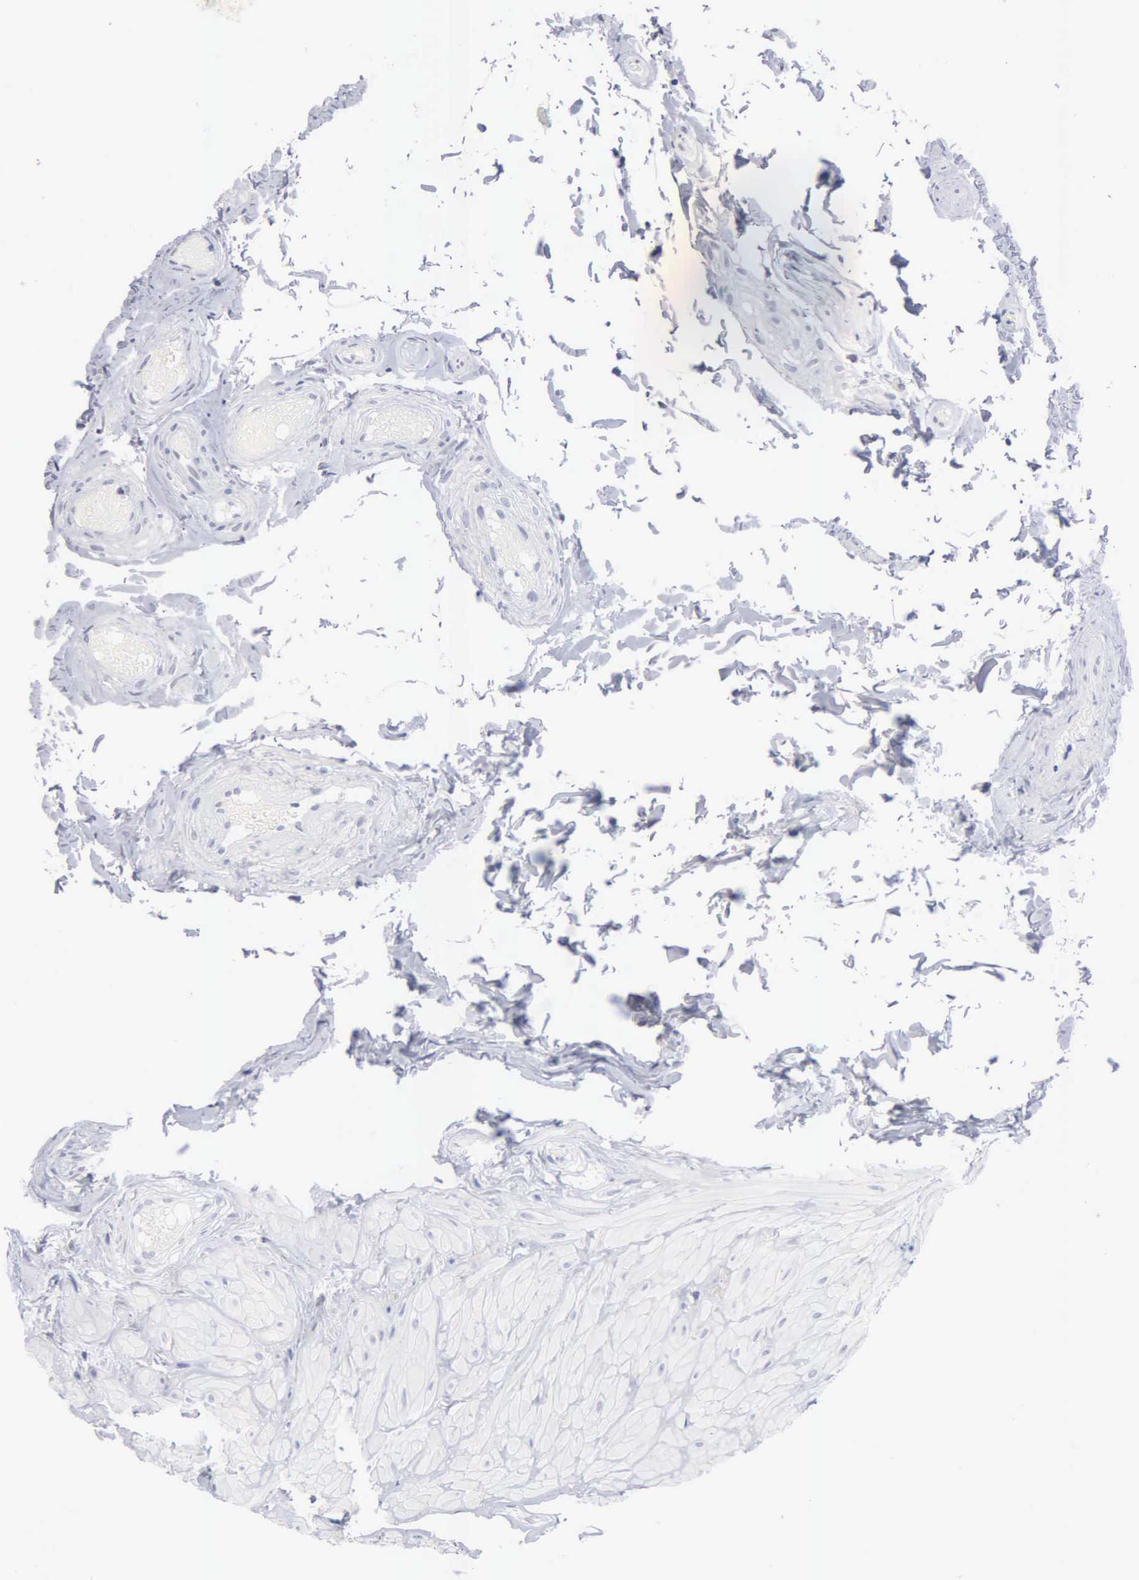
{"staining": {"intensity": "negative", "quantity": "none", "location": "none"}, "tissue": "epididymis", "cell_type": "Glandular cells", "image_type": "normal", "snomed": [{"axis": "morphology", "description": "Normal tissue, NOS"}, {"axis": "topography", "description": "Epididymis"}], "caption": "The micrograph shows no staining of glandular cells in normal epididymis. The staining is performed using DAB (3,3'-diaminobenzidine) brown chromogen with nuclei counter-stained in using hematoxylin.", "gene": "ASPHD2", "patient": {"sex": "male", "age": 52}}